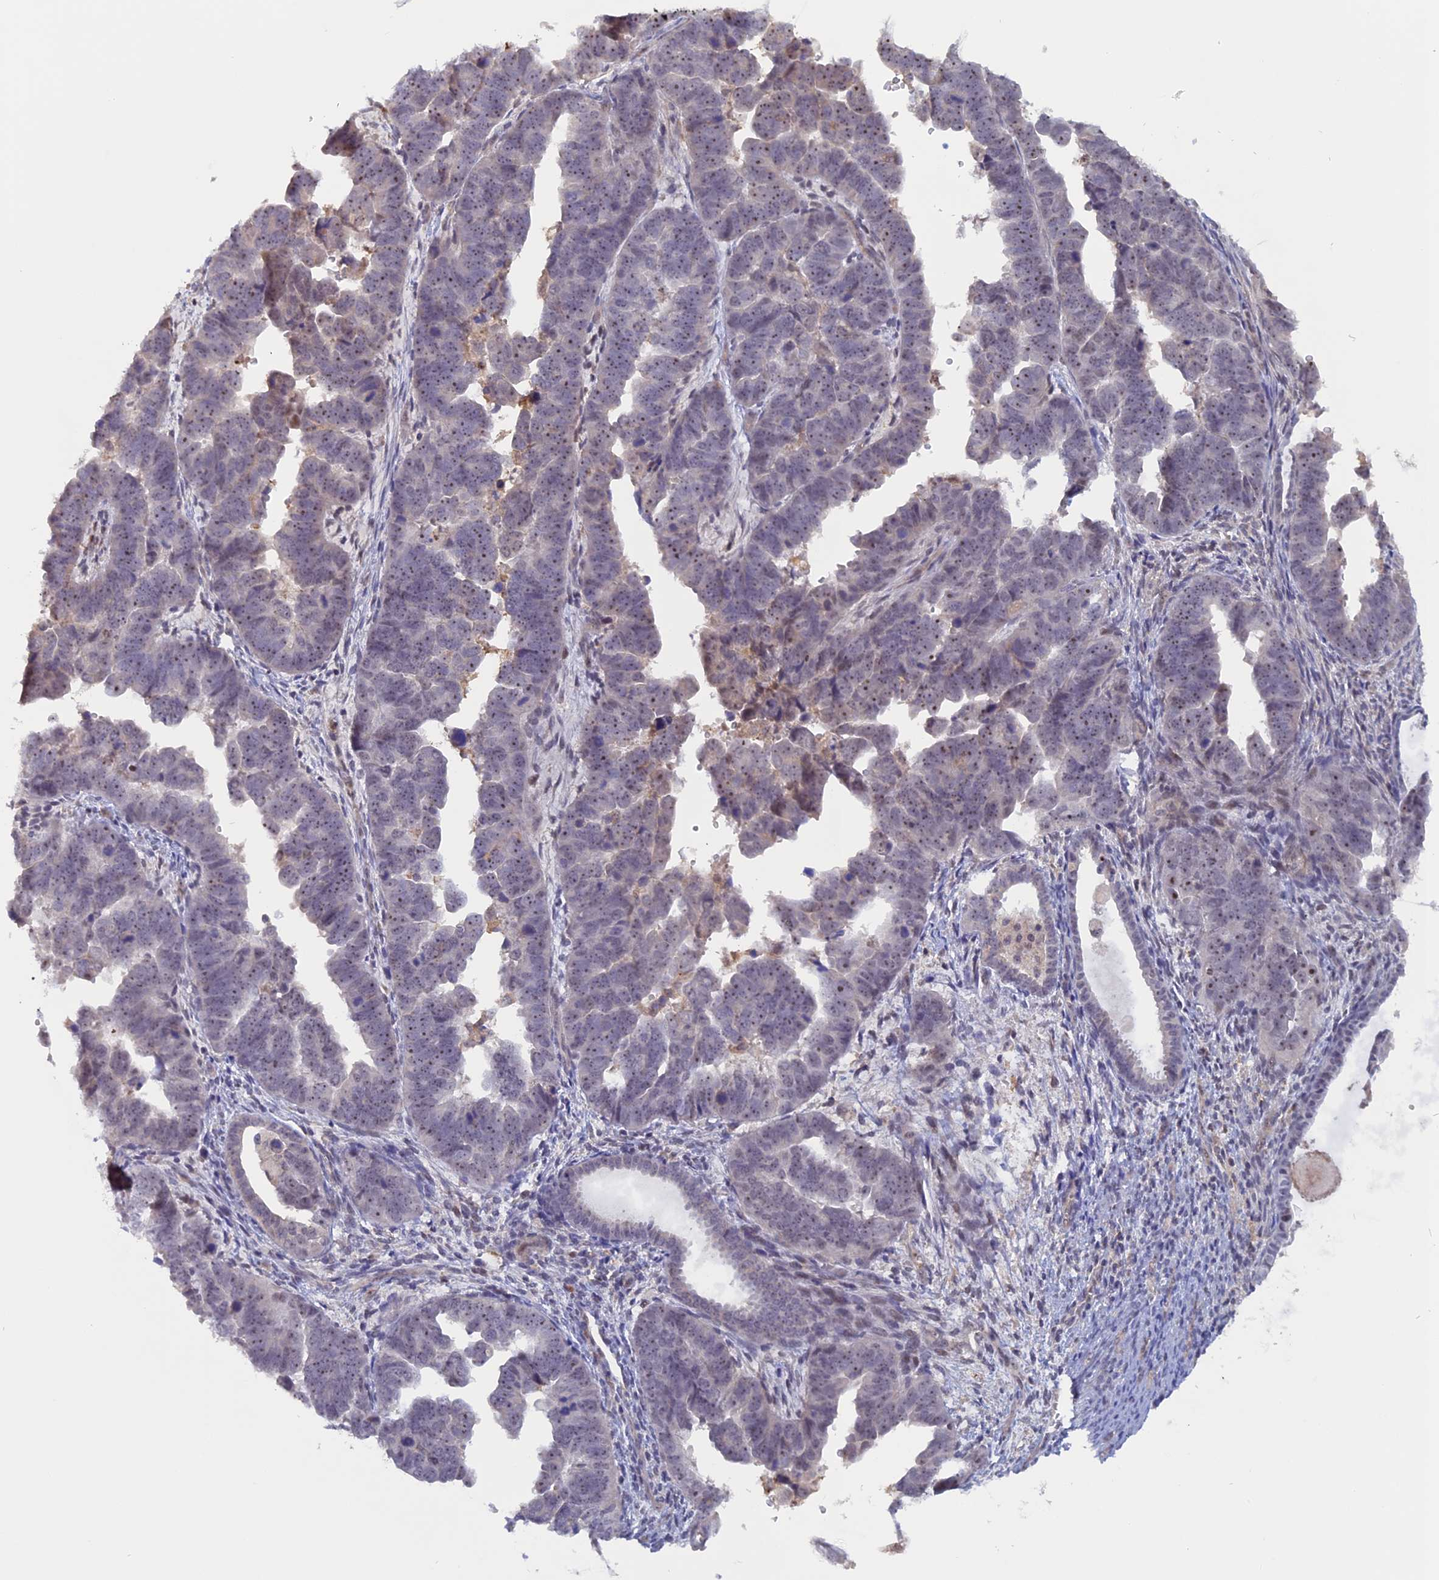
{"staining": {"intensity": "weak", "quantity": ">75%", "location": "nuclear"}, "tissue": "endometrial cancer", "cell_type": "Tumor cells", "image_type": "cancer", "snomed": [{"axis": "morphology", "description": "Adenocarcinoma, NOS"}, {"axis": "topography", "description": "Endometrium"}], "caption": "About >75% of tumor cells in endometrial adenocarcinoma reveal weak nuclear protein positivity as visualized by brown immunohistochemical staining.", "gene": "FAM98C", "patient": {"sex": "female", "age": 75}}